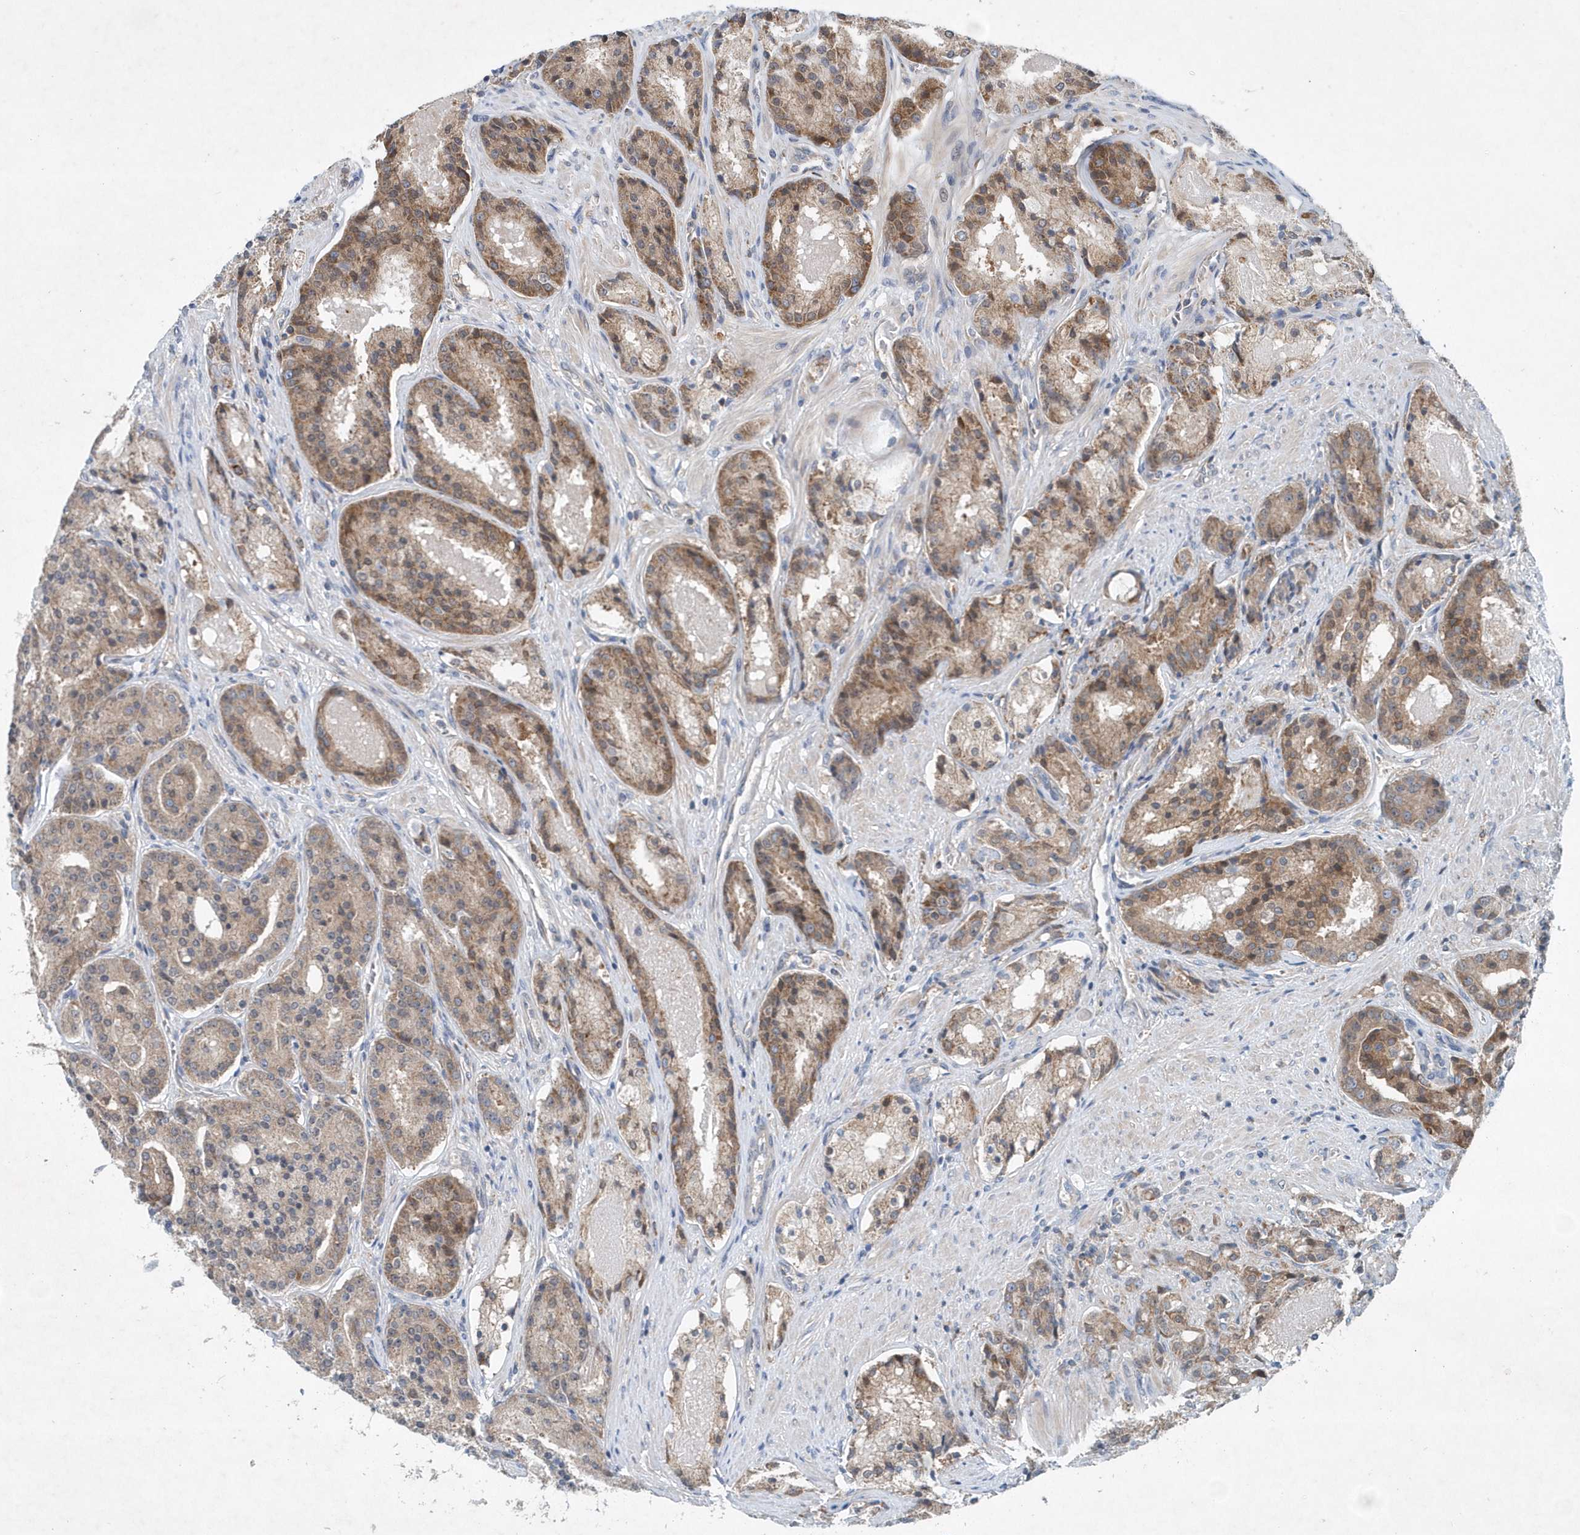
{"staining": {"intensity": "moderate", "quantity": ">75%", "location": "cytoplasmic/membranous"}, "tissue": "prostate cancer", "cell_type": "Tumor cells", "image_type": "cancer", "snomed": [{"axis": "morphology", "description": "Adenocarcinoma, High grade"}, {"axis": "topography", "description": "Prostate"}], "caption": "Prostate cancer (adenocarcinoma (high-grade)) was stained to show a protein in brown. There is medium levels of moderate cytoplasmic/membranous positivity in approximately >75% of tumor cells. The protein is stained brown, and the nuclei are stained in blue (DAB IHC with brightfield microscopy, high magnification).", "gene": "P2RY10", "patient": {"sex": "male", "age": 60}}